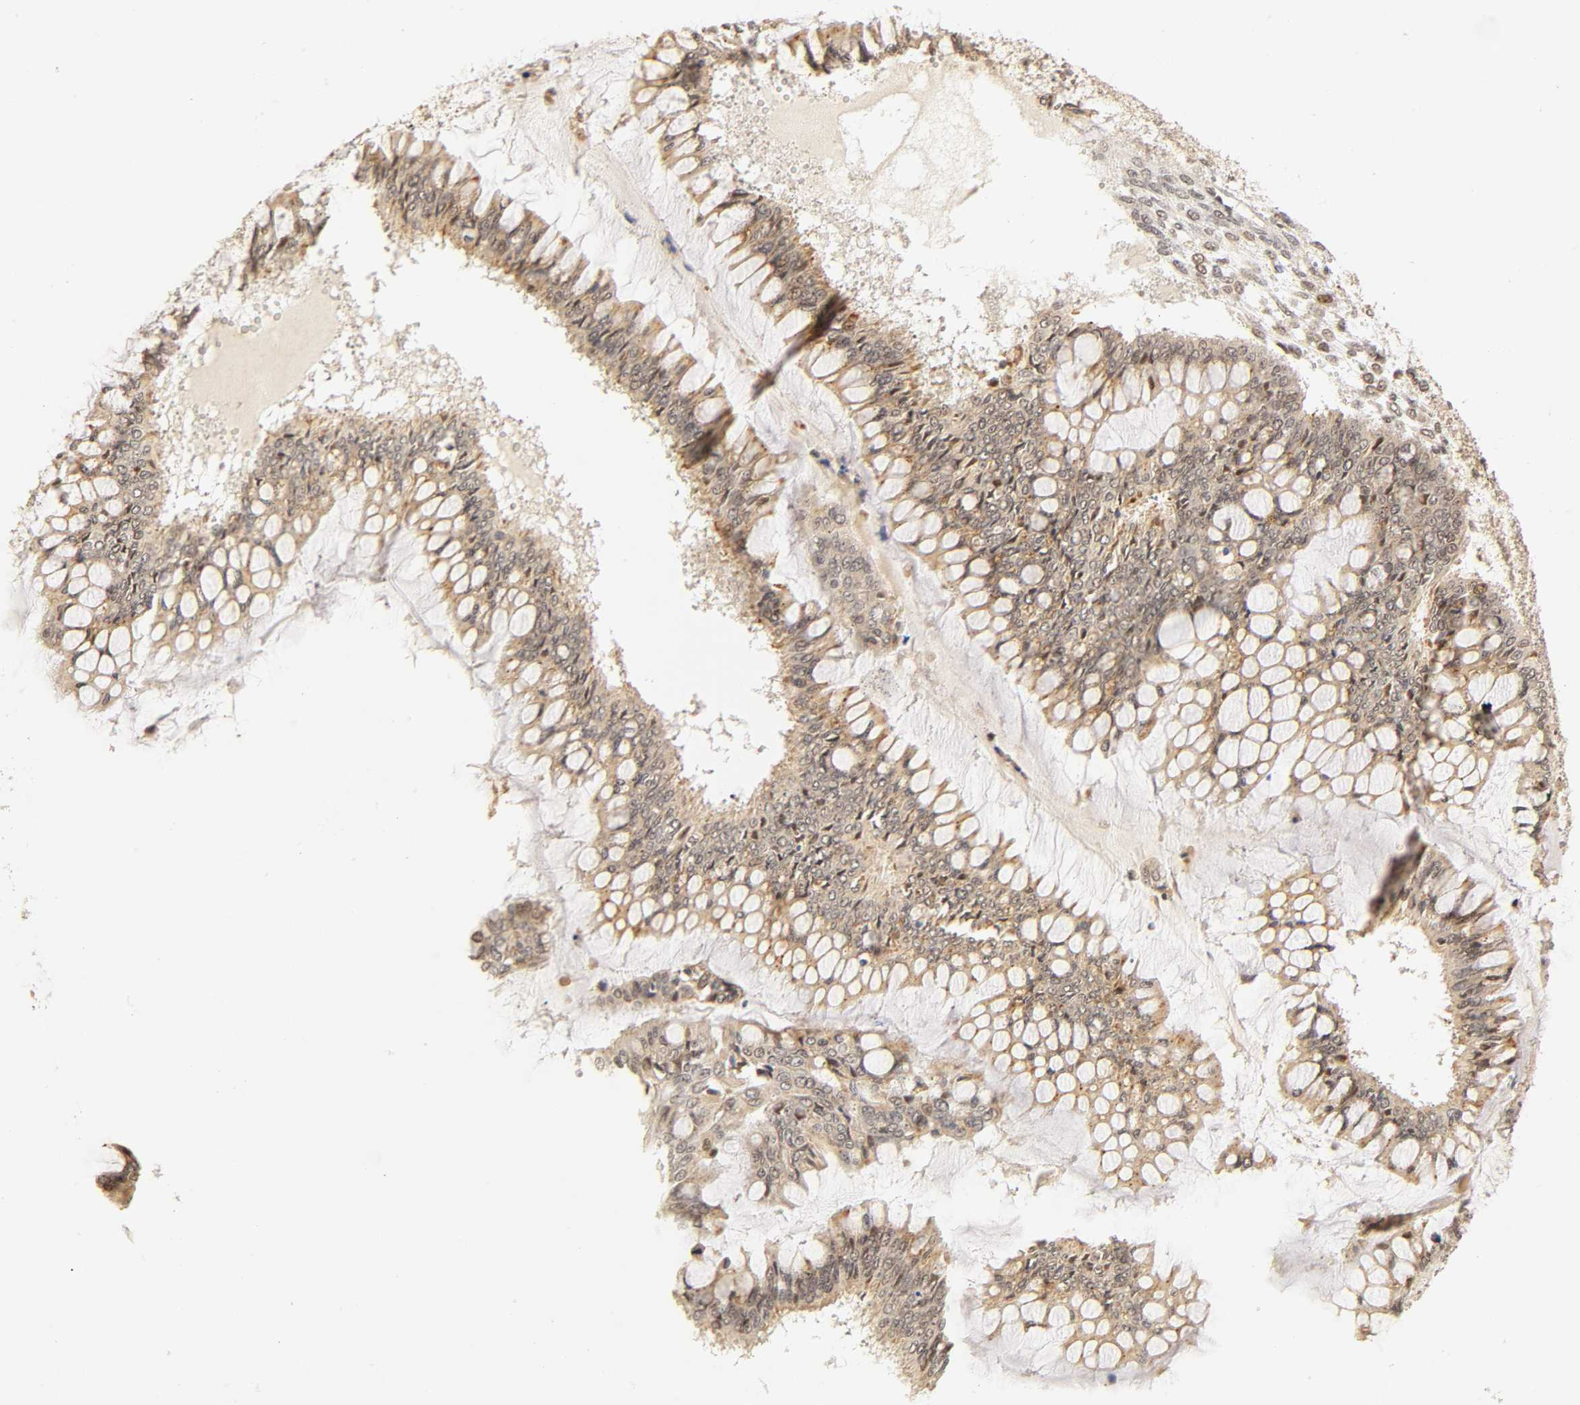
{"staining": {"intensity": "weak", "quantity": "25%-75%", "location": "cytoplasmic/membranous,nuclear"}, "tissue": "ovarian cancer", "cell_type": "Tumor cells", "image_type": "cancer", "snomed": [{"axis": "morphology", "description": "Cystadenocarcinoma, mucinous, NOS"}, {"axis": "topography", "description": "Ovary"}], "caption": "Protein staining of mucinous cystadenocarcinoma (ovarian) tissue exhibits weak cytoplasmic/membranous and nuclear expression in approximately 25%-75% of tumor cells.", "gene": "TAF10", "patient": {"sex": "female", "age": 73}}